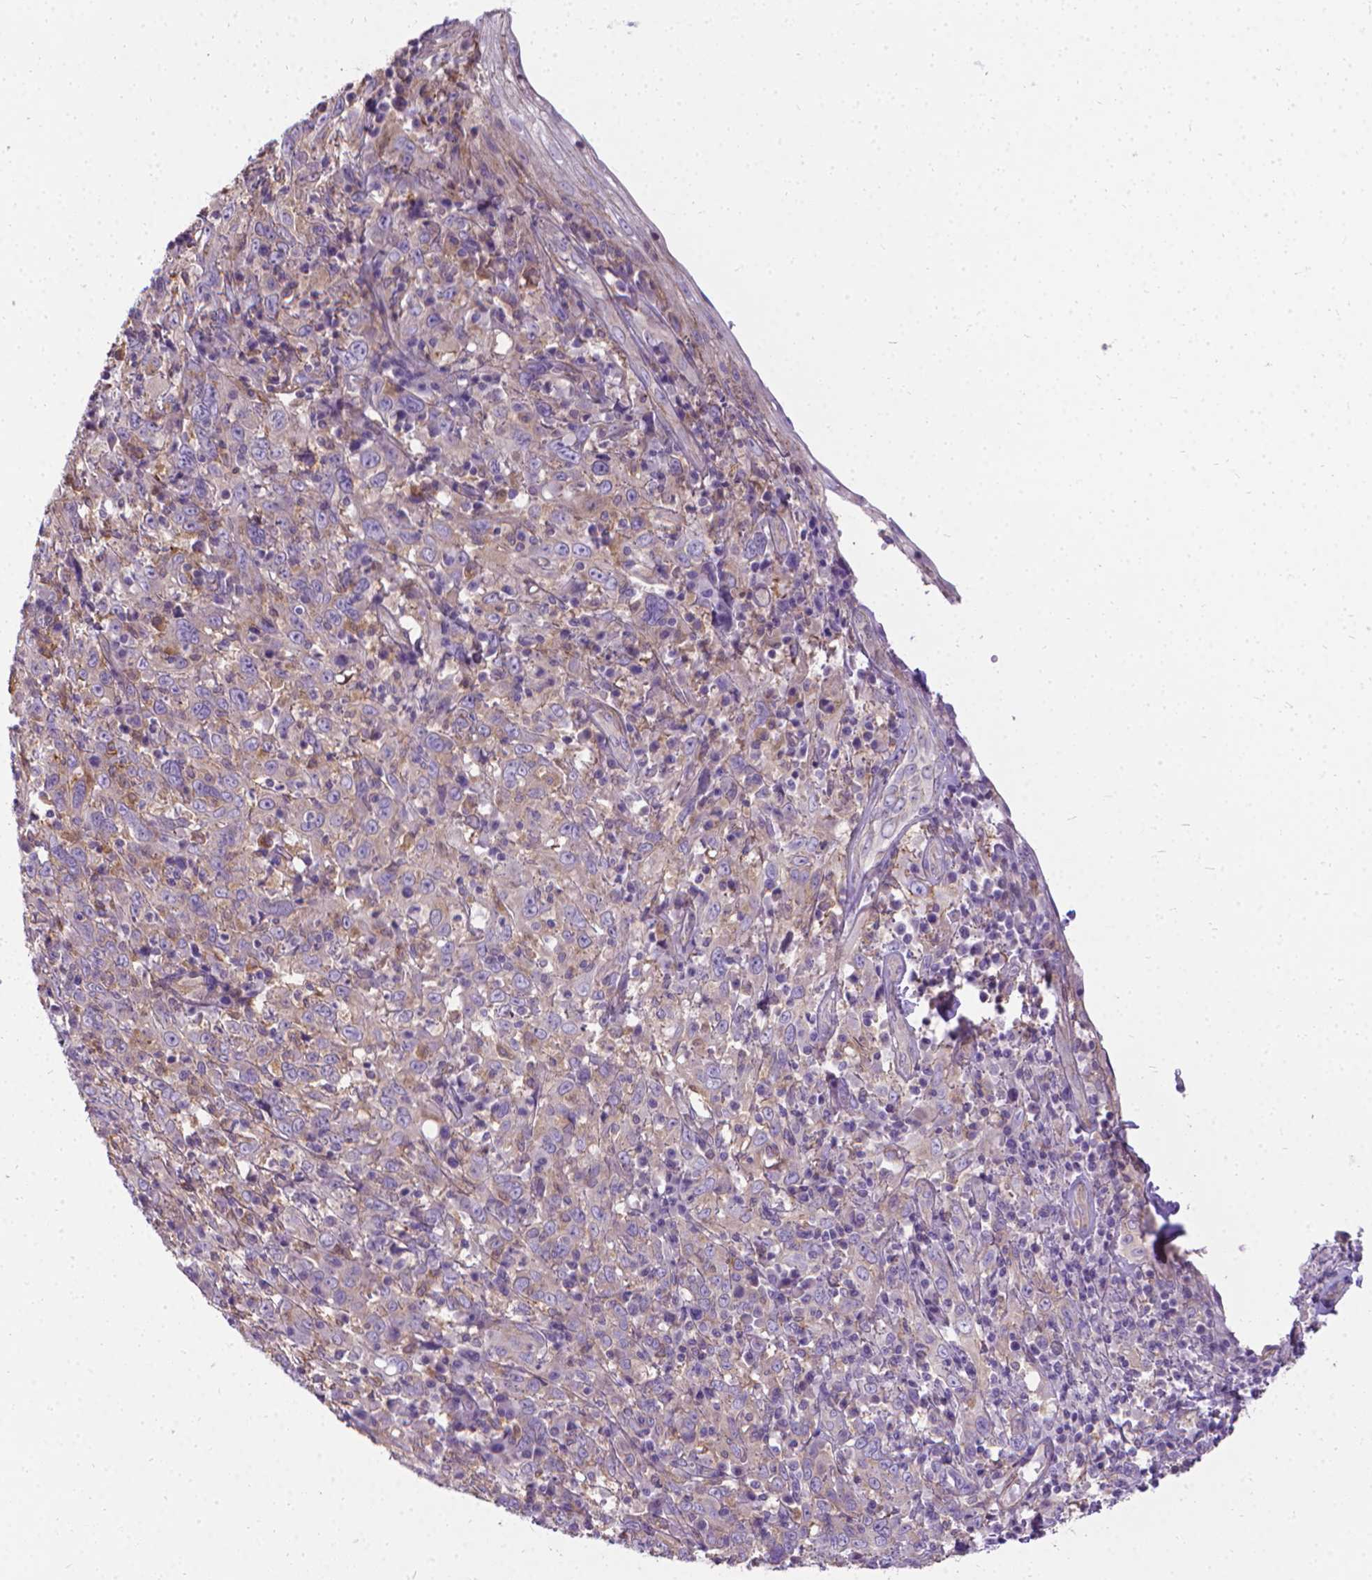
{"staining": {"intensity": "negative", "quantity": "none", "location": "none"}, "tissue": "cervical cancer", "cell_type": "Tumor cells", "image_type": "cancer", "snomed": [{"axis": "morphology", "description": "Squamous cell carcinoma, NOS"}, {"axis": "topography", "description": "Cervix"}], "caption": "IHC of cervical squamous cell carcinoma shows no expression in tumor cells. (Stains: DAB immunohistochemistry with hematoxylin counter stain, Microscopy: brightfield microscopy at high magnification).", "gene": "CFAP299", "patient": {"sex": "female", "age": 46}}